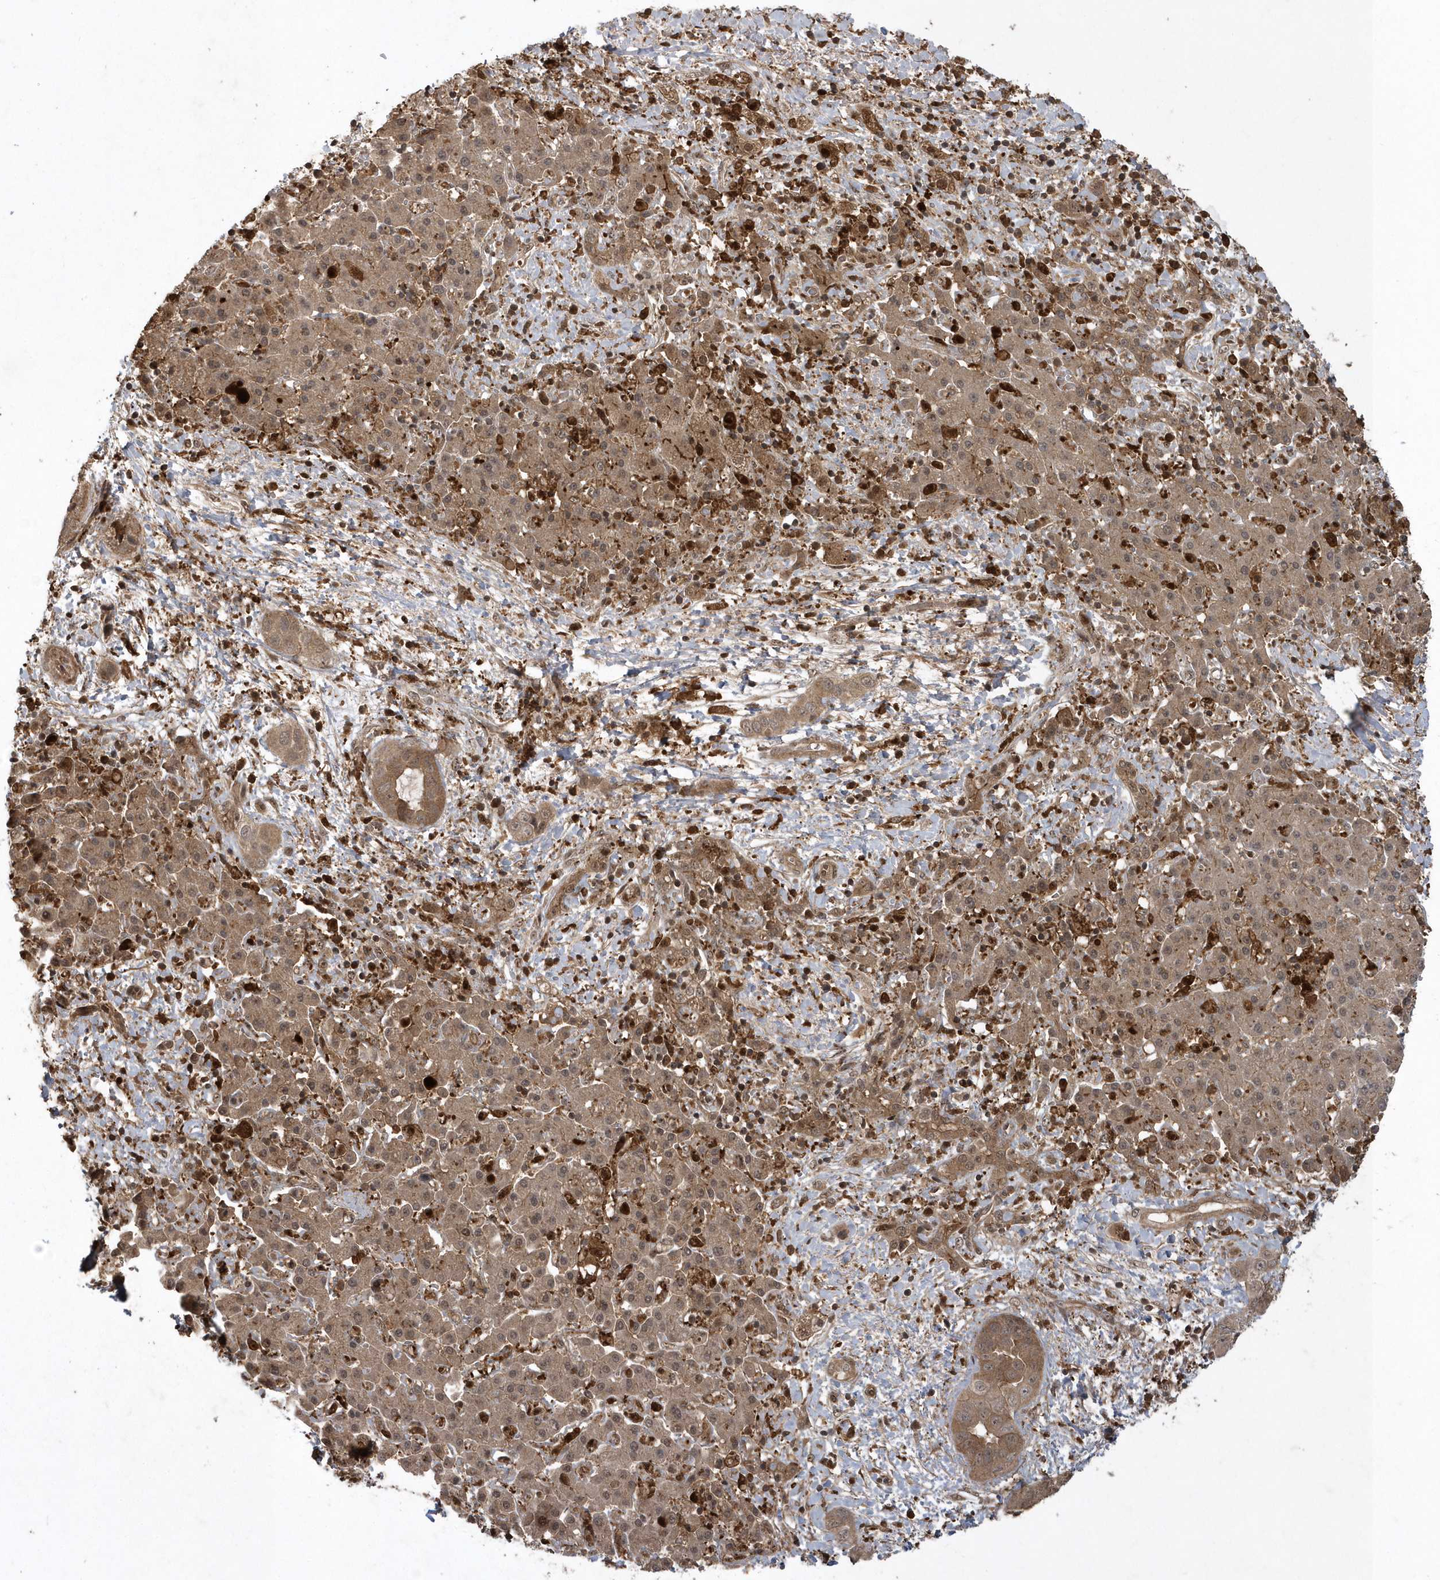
{"staining": {"intensity": "moderate", "quantity": ">75%", "location": "cytoplasmic/membranous"}, "tissue": "liver cancer", "cell_type": "Tumor cells", "image_type": "cancer", "snomed": [{"axis": "morphology", "description": "Cholangiocarcinoma"}, {"axis": "topography", "description": "Liver"}], "caption": "Protein expression analysis of human liver cholangiocarcinoma reveals moderate cytoplasmic/membranous staining in approximately >75% of tumor cells. (brown staining indicates protein expression, while blue staining denotes nuclei).", "gene": "LACC1", "patient": {"sex": "female", "age": 52}}